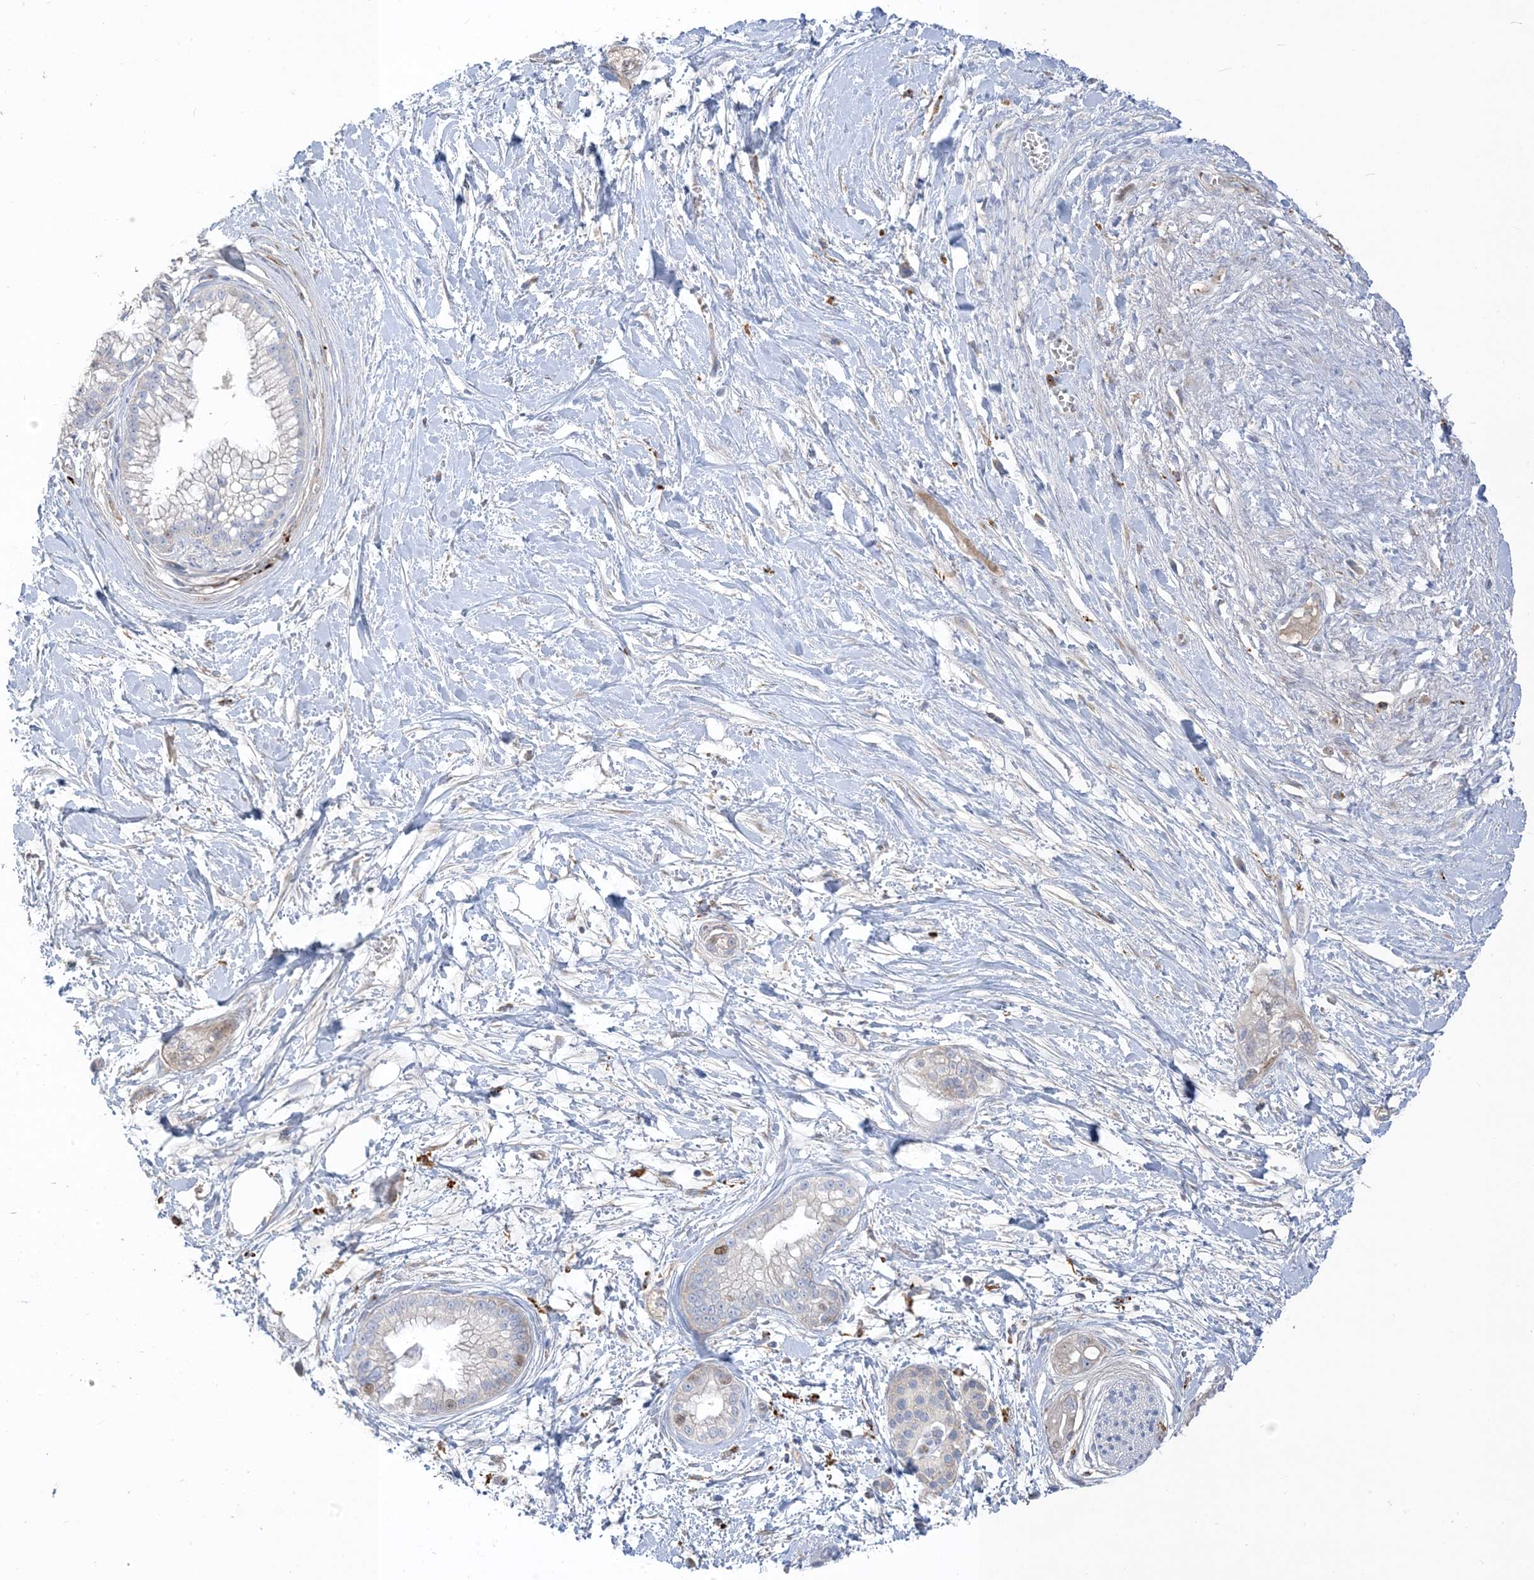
{"staining": {"intensity": "negative", "quantity": "none", "location": "none"}, "tissue": "pancreatic cancer", "cell_type": "Tumor cells", "image_type": "cancer", "snomed": [{"axis": "morphology", "description": "Adenocarcinoma, NOS"}, {"axis": "topography", "description": "Pancreas"}], "caption": "Tumor cells are negative for protein expression in human pancreatic adenocarcinoma.", "gene": "PEAR1", "patient": {"sex": "male", "age": 68}}